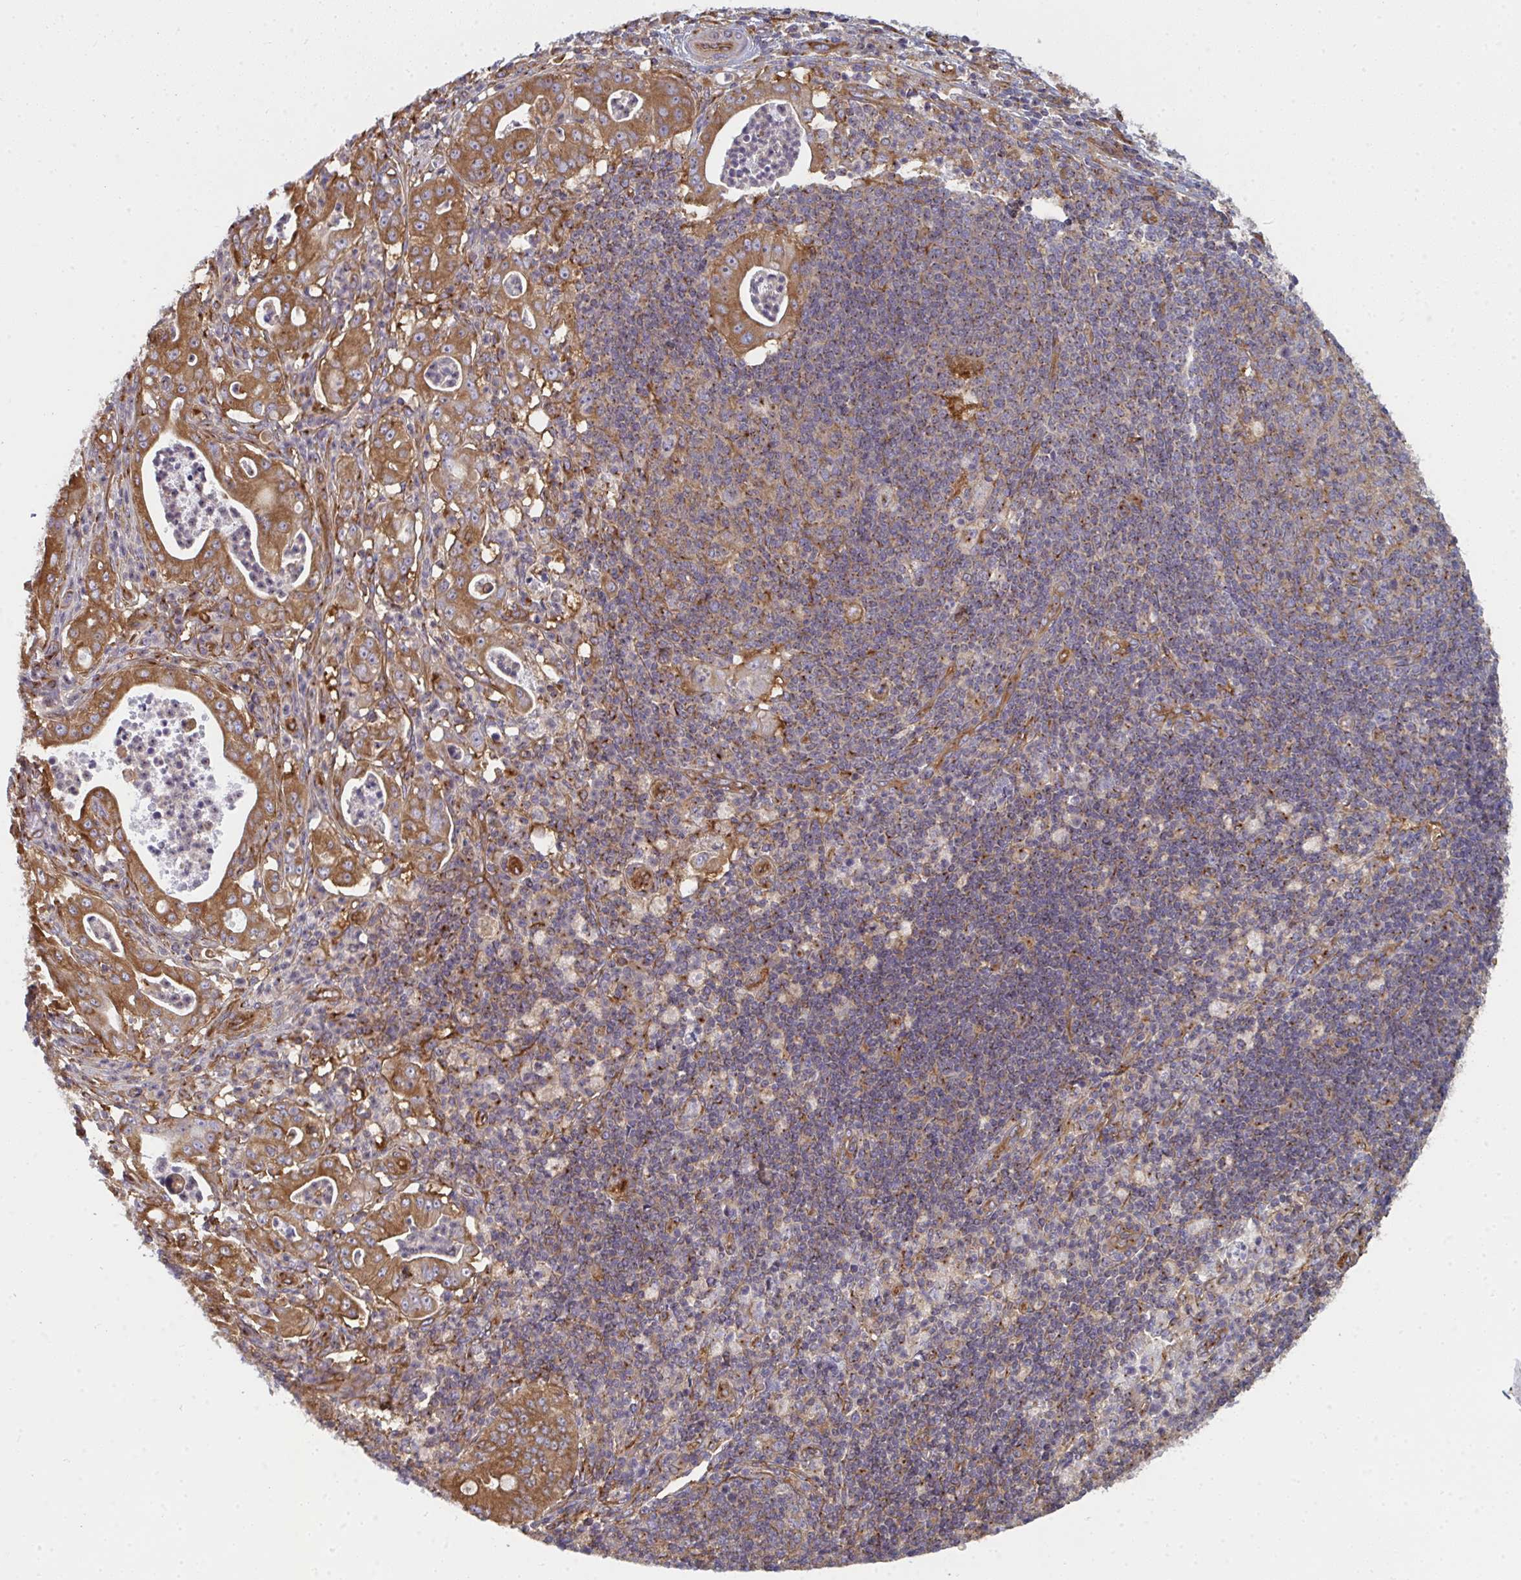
{"staining": {"intensity": "moderate", "quantity": ">75%", "location": "cytoplasmic/membranous"}, "tissue": "pancreatic cancer", "cell_type": "Tumor cells", "image_type": "cancer", "snomed": [{"axis": "morphology", "description": "Adenocarcinoma, NOS"}, {"axis": "topography", "description": "Pancreas"}], "caption": "Brown immunohistochemical staining in pancreatic cancer shows moderate cytoplasmic/membranous staining in about >75% of tumor cells. The staining was performed using DAB, with brown indicating positive protein expression. Nuclei are stained blue with hematoxylin.", "gene": "DYNC1I2", "patient": {"sex": "male", "age": 71}}